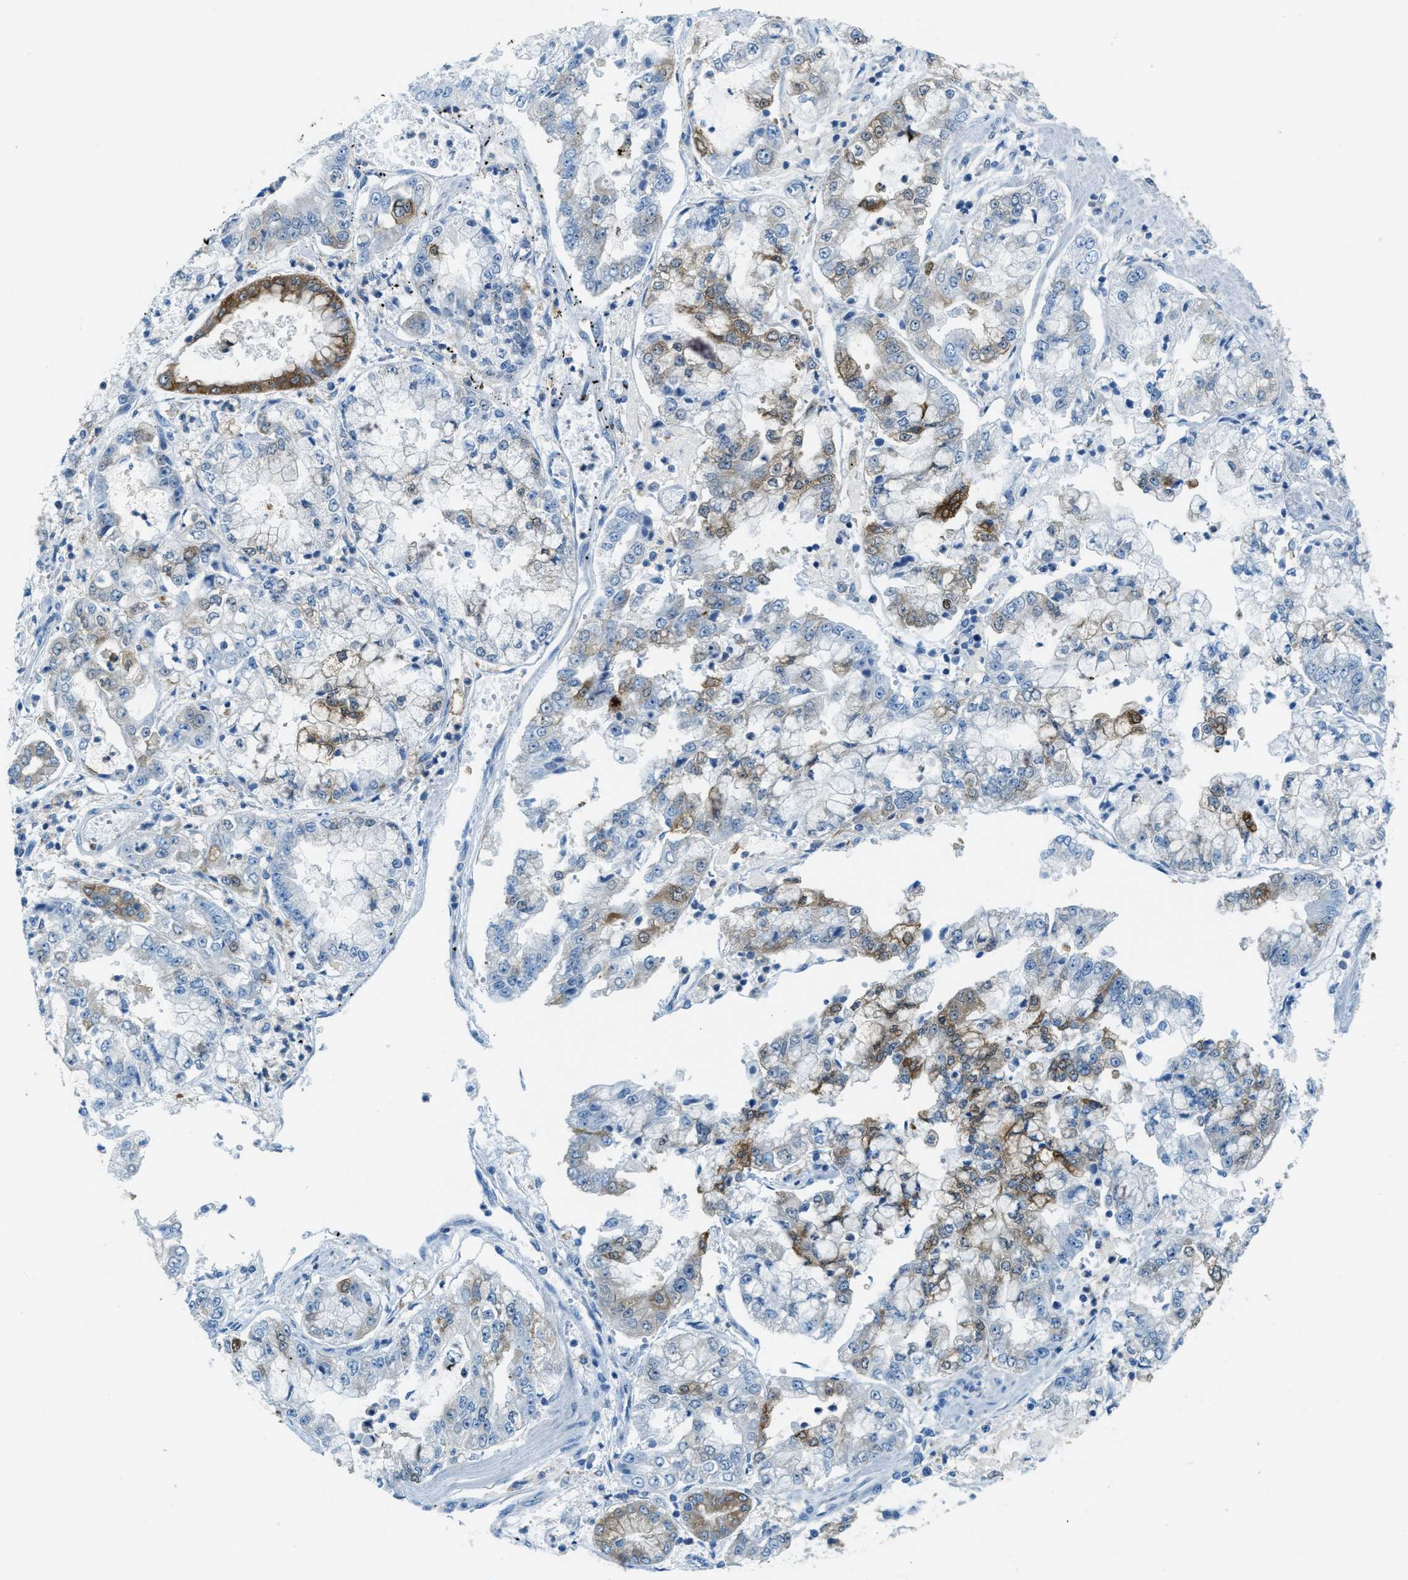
{"staining": {"intensity": "moderate", "quantity": "<25%", "location": "cytoplasmic/membranous"}, "tissue": "stomach cancer", "cell_type": "Tumor cells", "image_type": "cancer", "snomed": [{"axis": "morphology", "description": "Adenocarcinoma, NOS"}, {"axis": "topography", "description": "Stomach"}], "caption": "Immunohistochemical staining of human stomach cancer displays low levels of moderate cytoplasmic/membranous protein staining in about <25% of tumor cells. Using DAB (brown) and hematoxylin (blue) stains, captured at high magnification using brightfield microscopy.", "gene": "MATCAP2", "patient": {"sex": "male", "age": 76}}